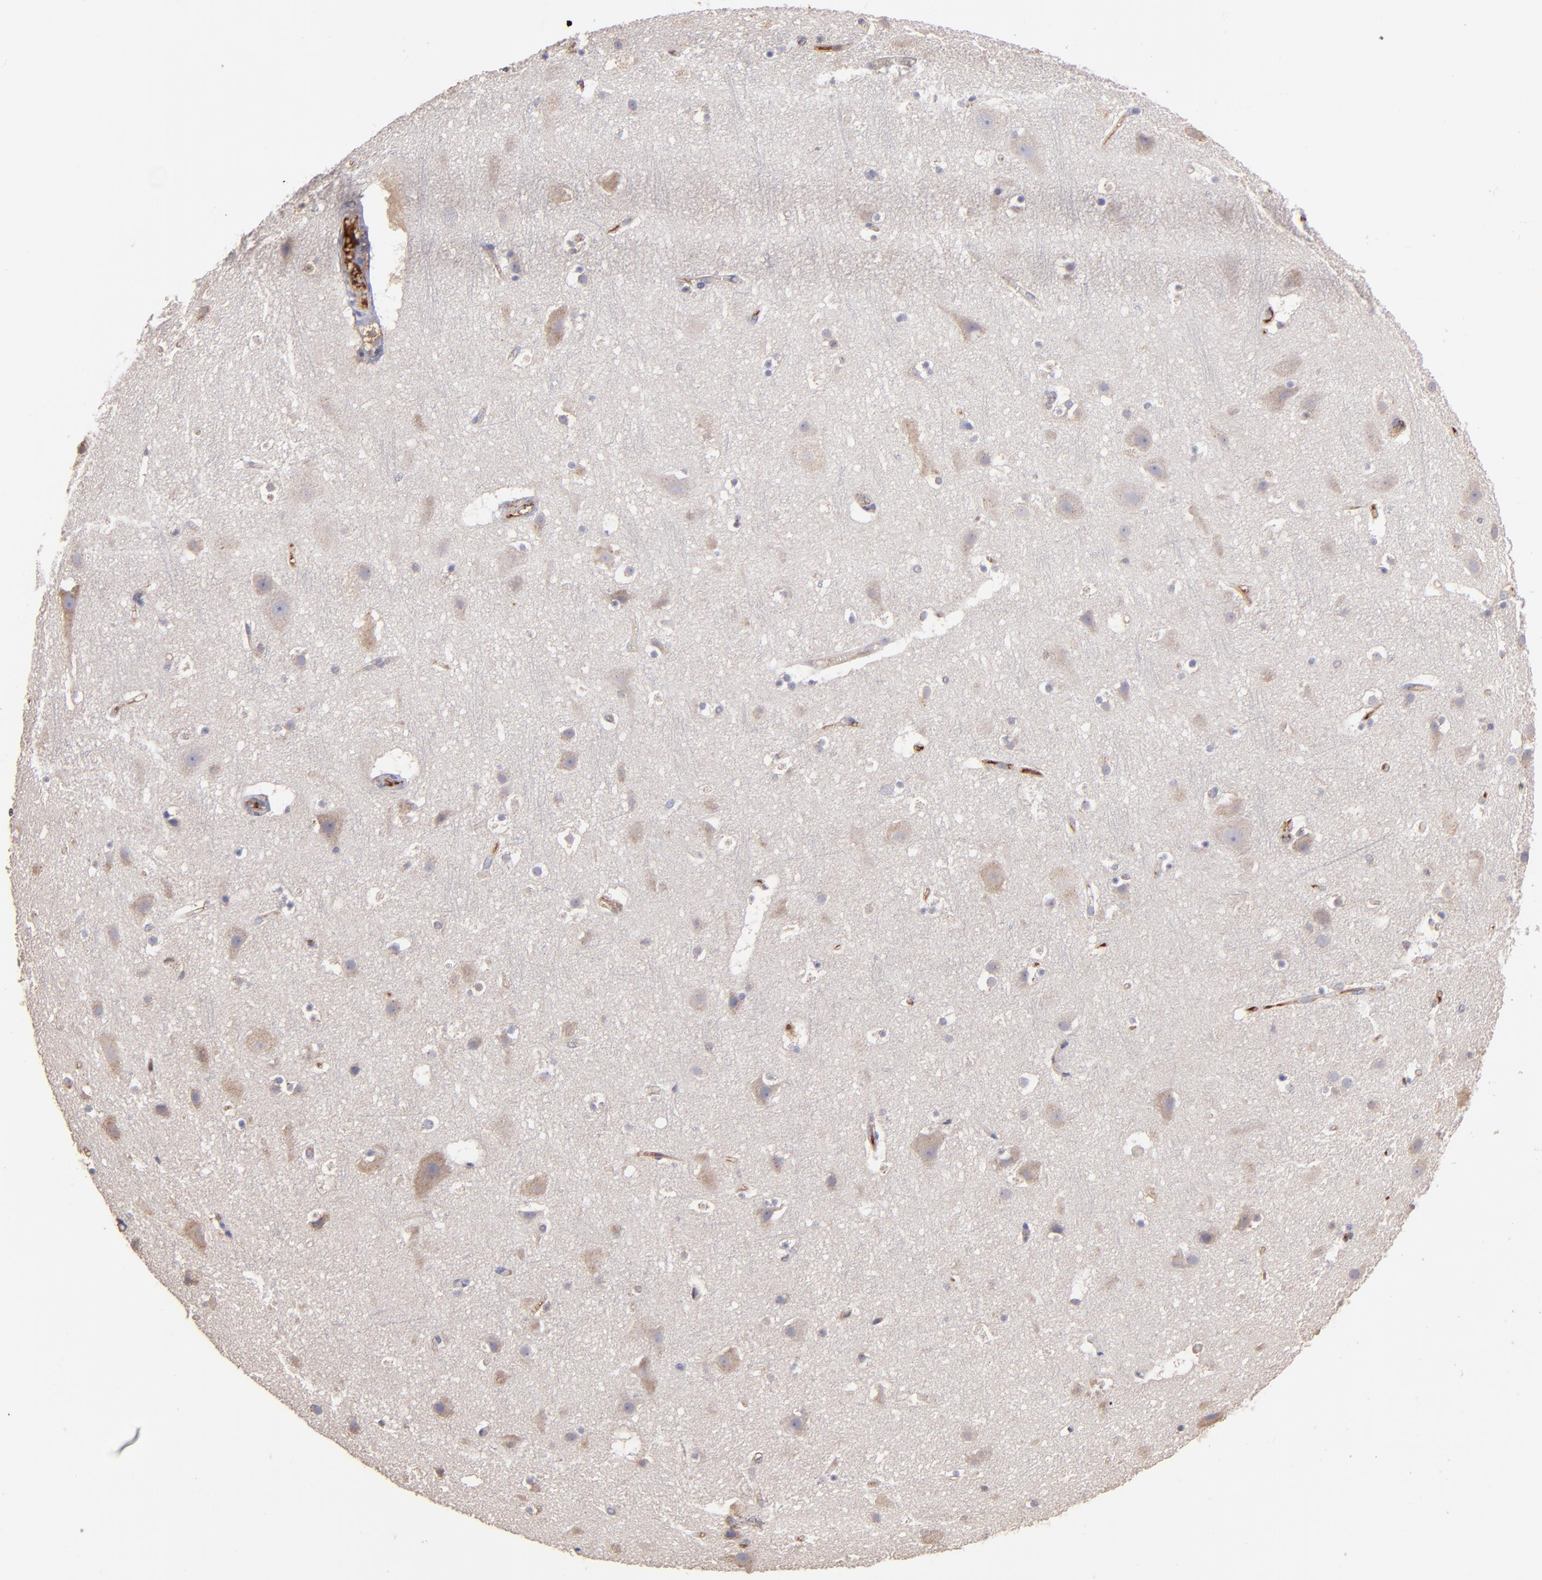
{"staining": {"intensity": "weak", "quantity": "25%-75%", "location": "cytoplasmic/membranous"}, "tissue": "cerebral cortex", "cell_type": "Endothelial cells", "image_type": "normal", "snomed": [{"axis": "morphology", "description": "Normal tissue, NOS"}, {"axis": "topography", "description": "Cerebral cortex"}], "caption": "Immunohistochemistry micrograph of benign cerebral cortex: human cerebral cortex stained using immunohistochemistry (IHC) shows low levels of weak protein expression localized specifically in the cytoplasmic/membranous of endothelial cells, appearing as a cytoplasmic/membranous brown color.", "gene": "NFKBIE", "patient": {"sex": "male", "age": 45}}